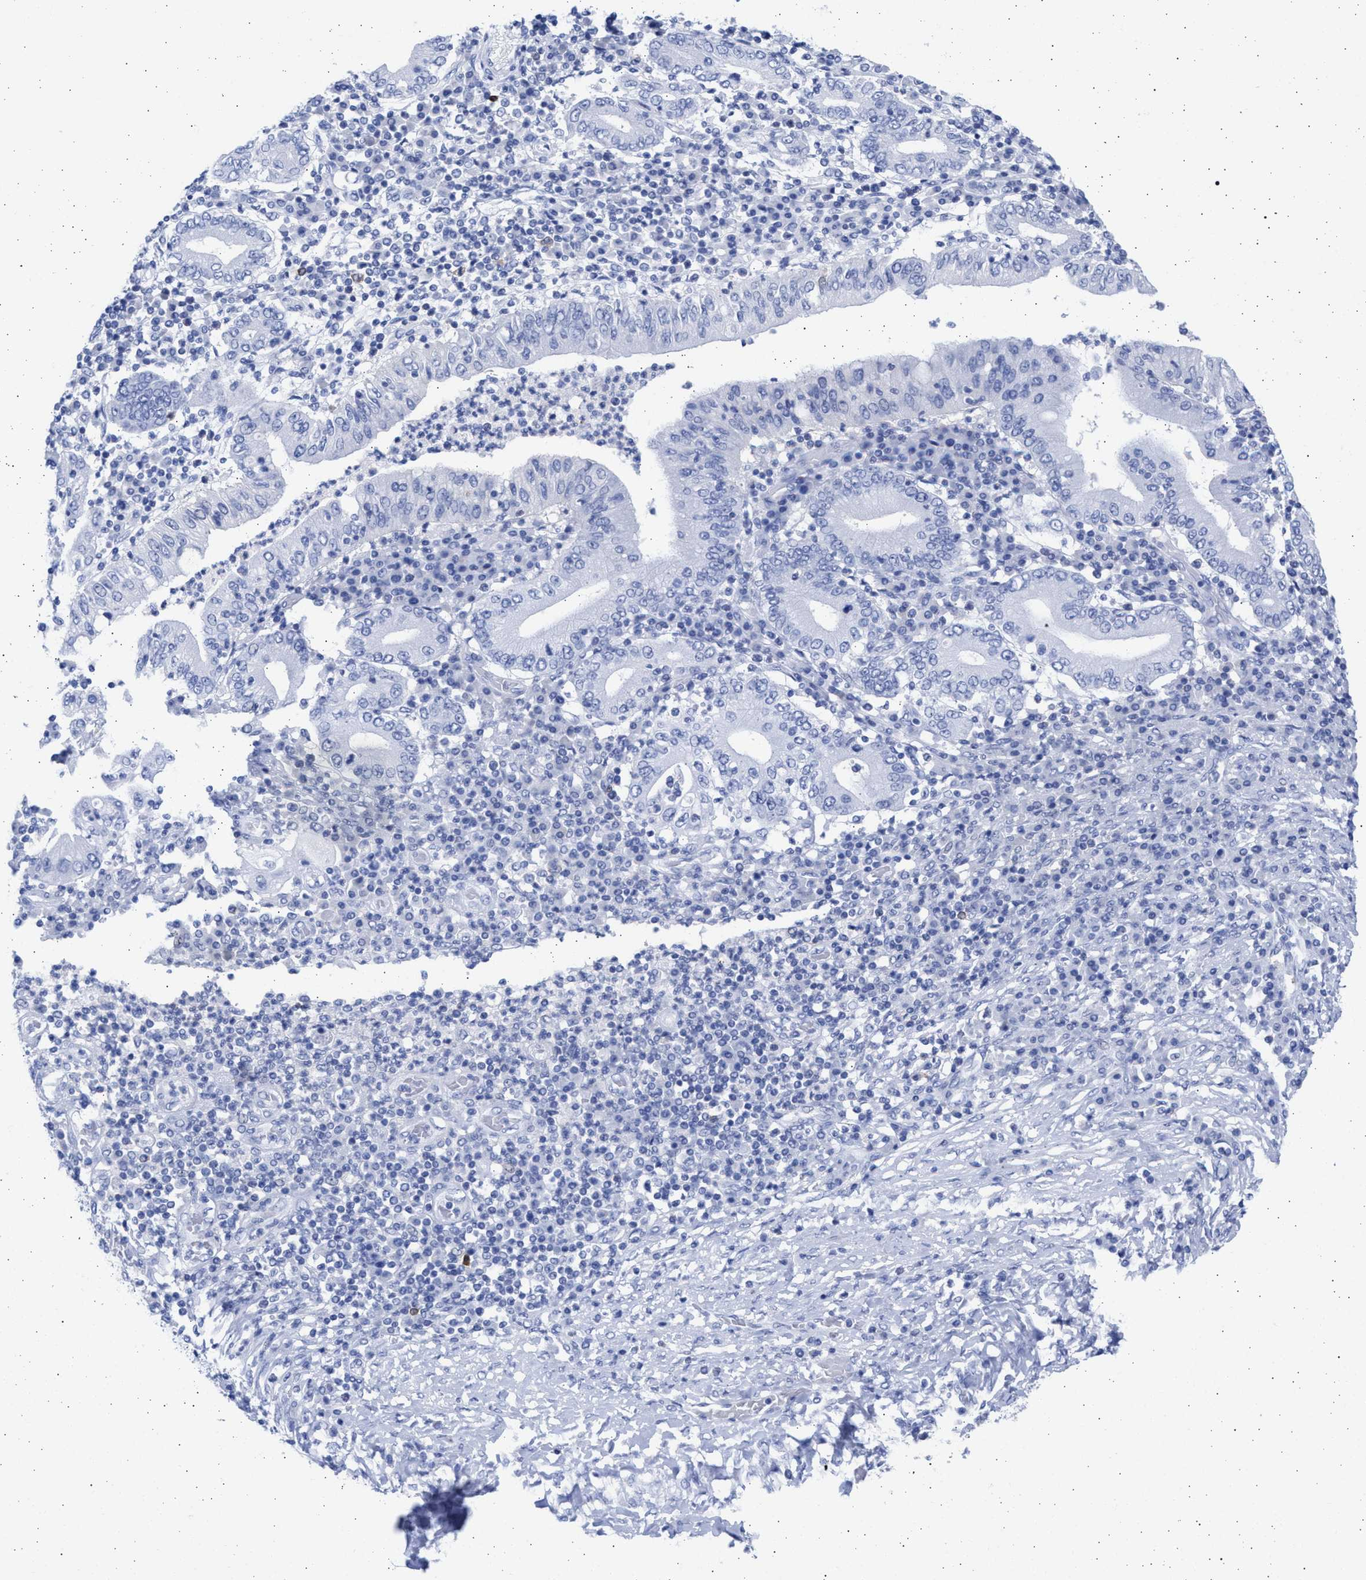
{"staining": {"intensity": "negative", "quantity": "none", "location": "none"}, "tissue": "stomach cancer", "cell_type": "Tumor cells", "image_type": "cancer", "snomed": [{"axis": "morphology", "description": "Normal tissue, NOS"}, {"axis": "morphology", "description": "Adenocarcinoma, NOS"}, {"axis": "topography", "description": "Esophagus"}, {"axis": "topography", "description": "Stomach, upper"}, {"axis": "topography", "description": "Peripheral nerve tissue"}], "caption": "A histopathology image of human stomach adenocarcinoma is negative for staining in tumor cells.", "gene": "ALDOC", "patient": {"sex": "male", "age": 62}}